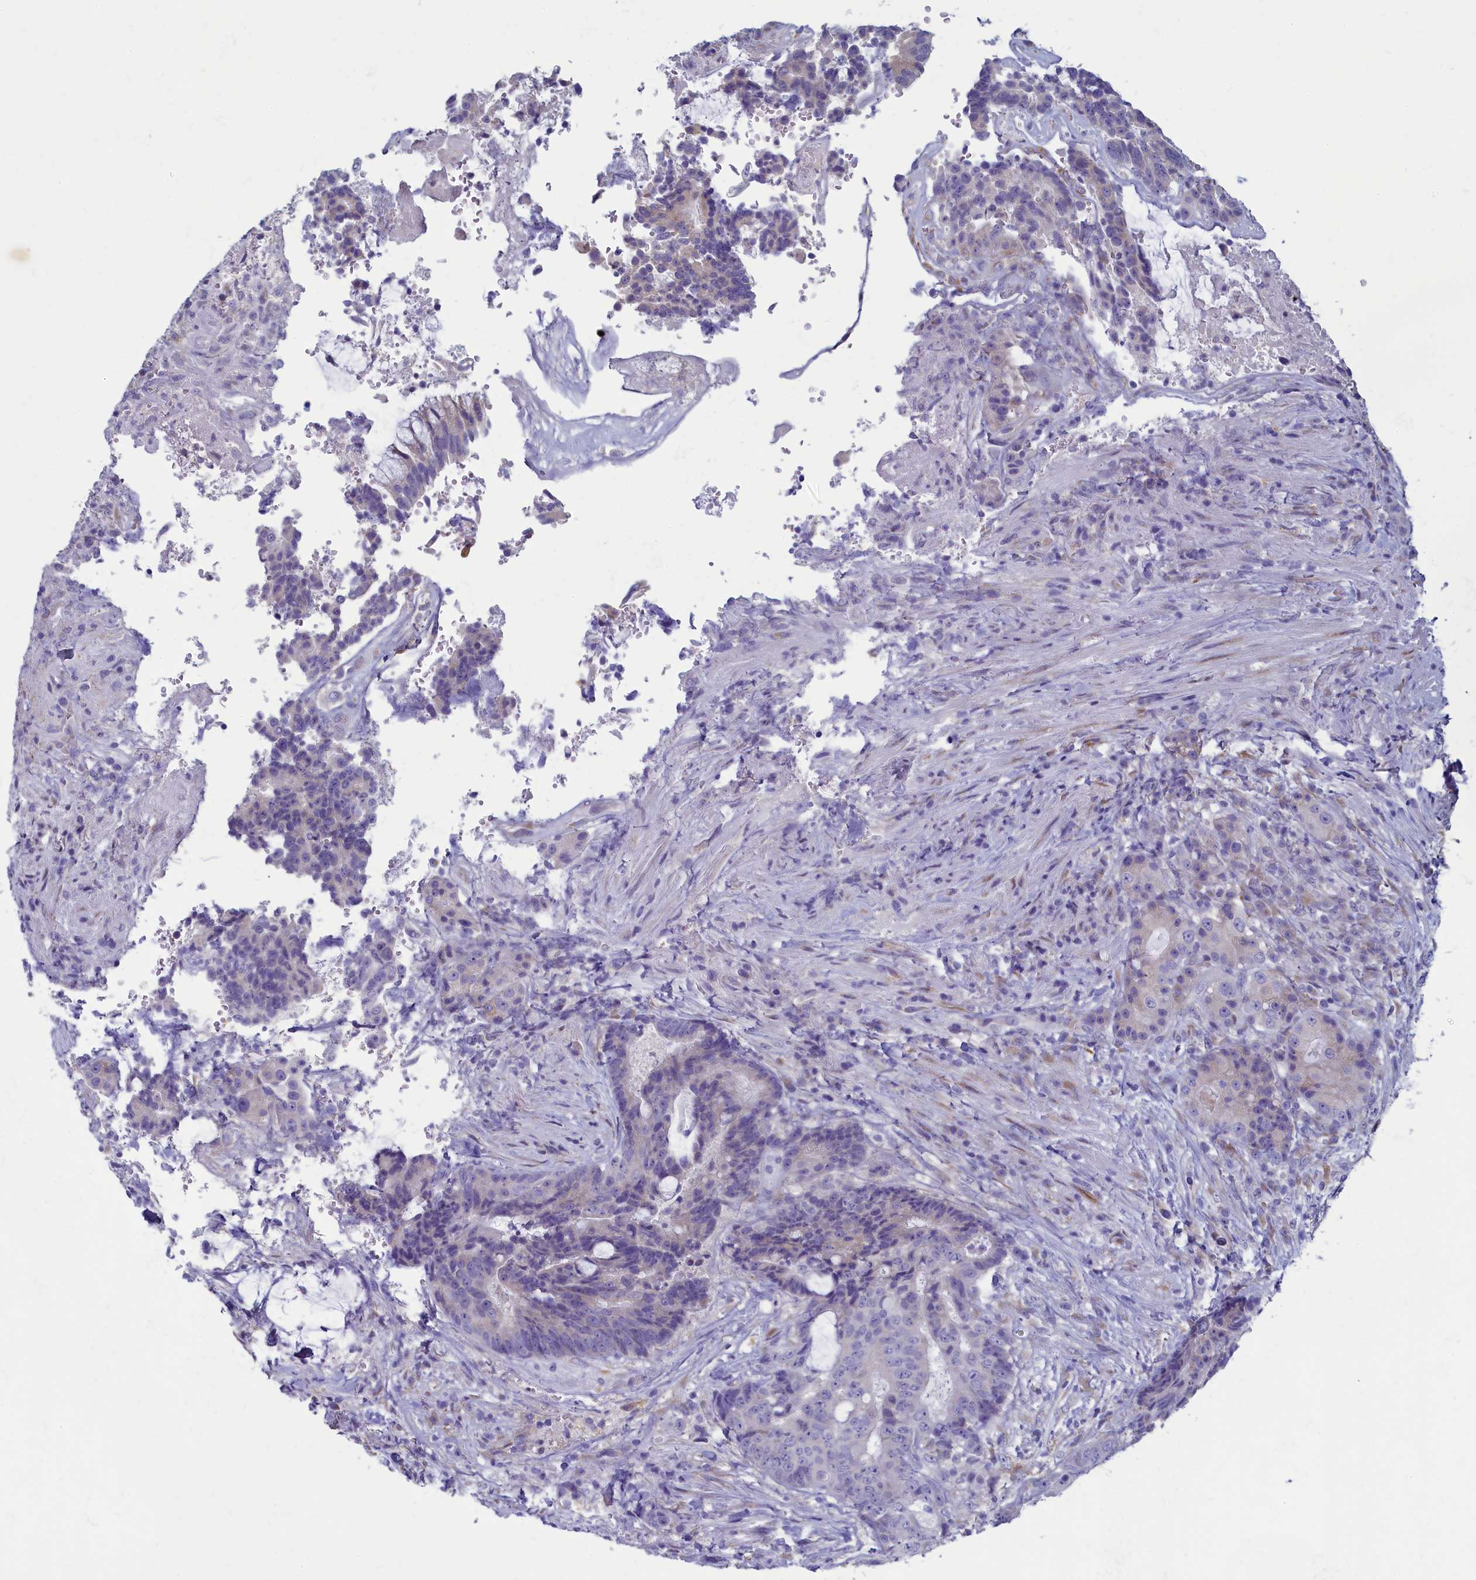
{"staining": {"intensity": "weak", "quantity": "<25%", "location": "cytoplasmic/membranous"}, "tissue": "colorectal cancer", "cell_type": "Tumor cells", "image_type": "cancer", "snomed": [{"axis": "morphology", "description": "Adenocarcinoma, NOS"}, {"axis": "topography", "description": "Rectum"}], "caption": "The image reveals no significant staining in tumor cells of colorectal adenocarcinoma.", "gene": "SKA3", "patient": {"sex": "male", "age": 69}}